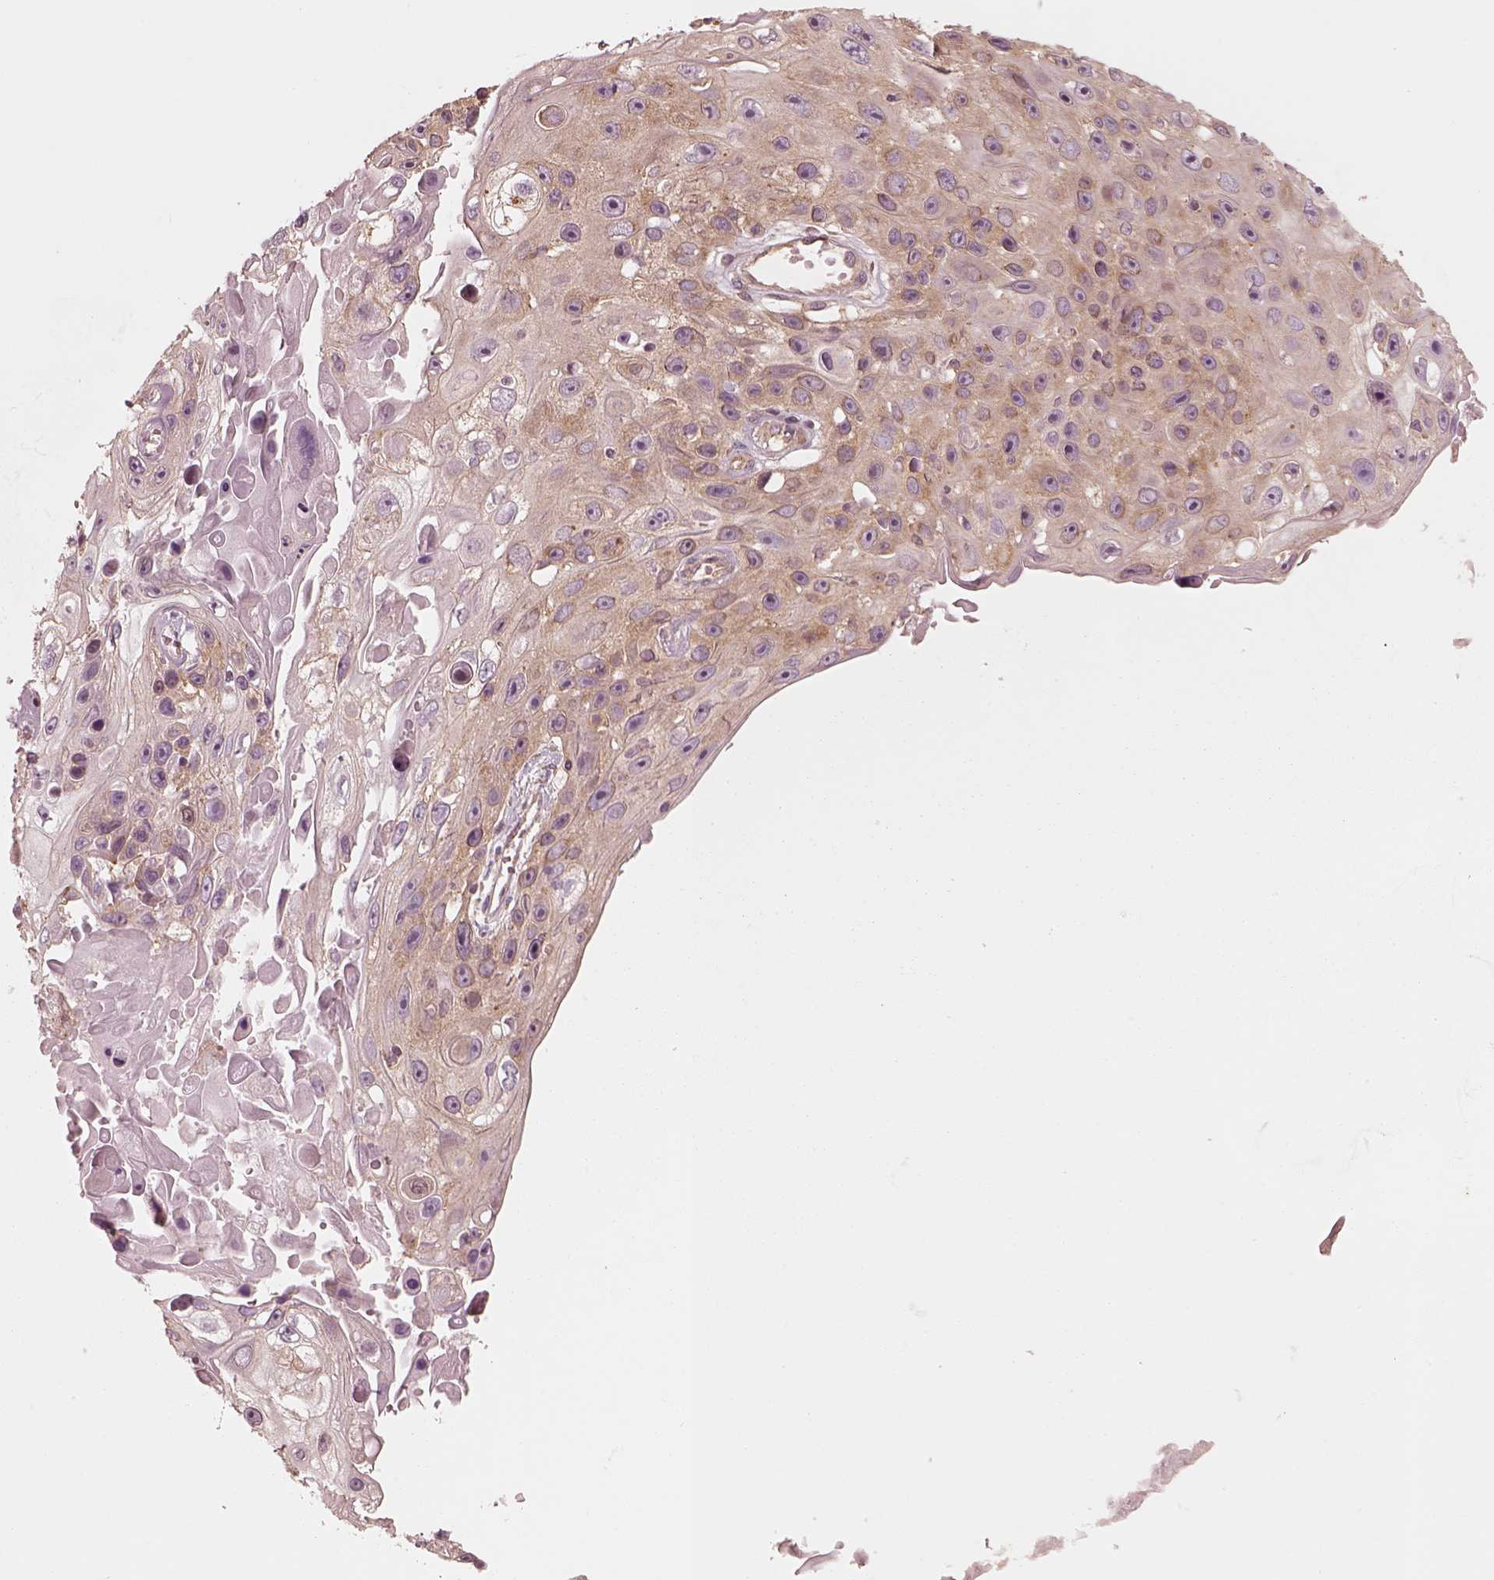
{"staining": {"intensity": "moderate", "quantity": ">75%", "location": "cytoplasmic/membranous"}, "tissue": "skin cancer", "cell_type": "Tumor cells", "image_type": "cancer", "snomed": [{"axis": "morphology", "description": "Squamous cell carcinoma, NOS"}, {"axis": "topography", "description": "Skin"}], "caption": "Skin cancer (squamous cell carcinoma) stained with DAB (3,3'-diaminobenzidine) IHC displays medium levels of moderate cytoplasmic/membranous staining in approximately >75% of tumor cells.", "gene": "CNOT2", "patient": {"sex": "male", "age": 82}}